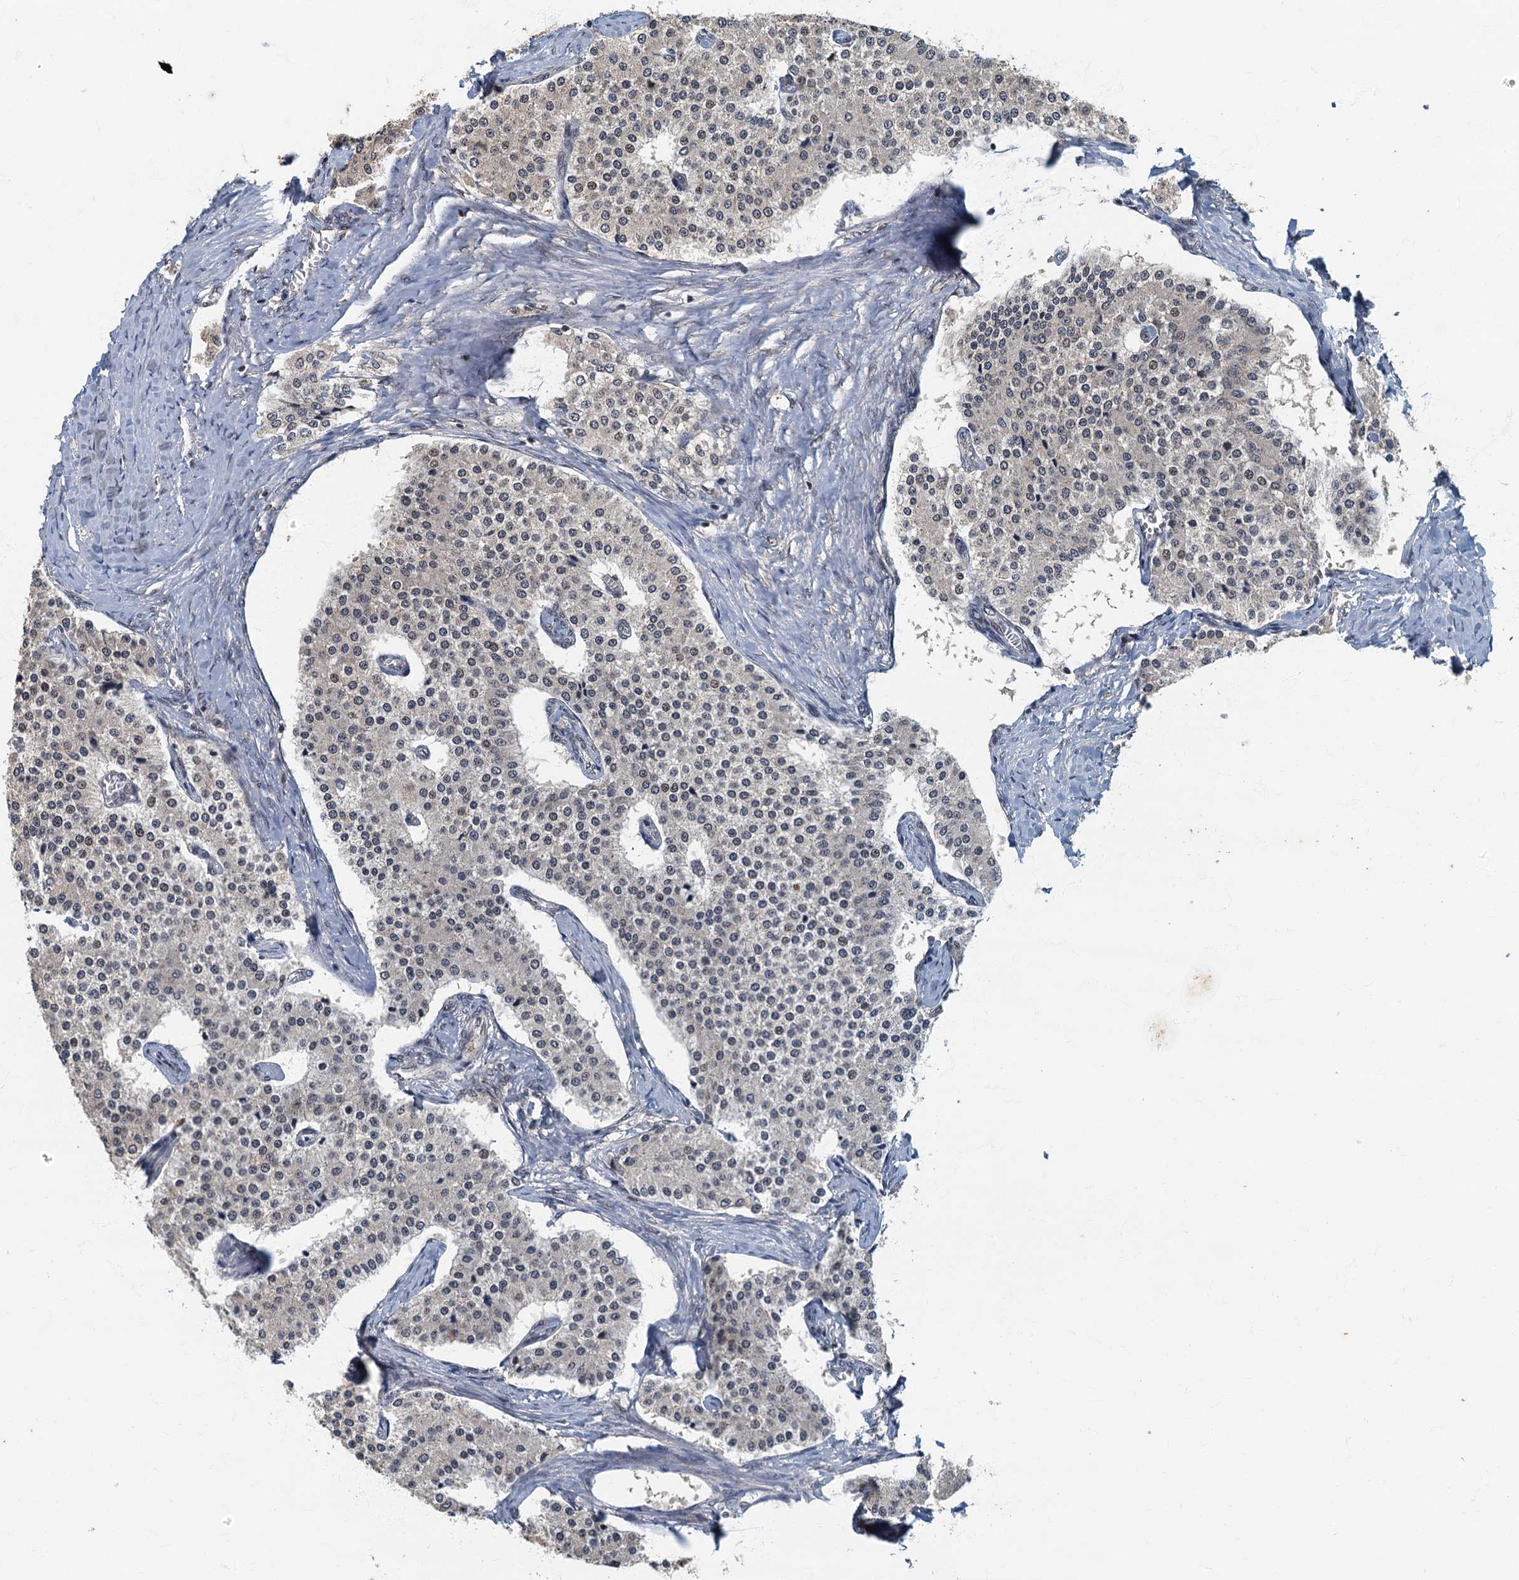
{"staining": {"intensity": "negative", "quantity": "none", "location": "none"}, "tissue": "carcinoid", "cell_type": "Tumor cells", "image_type": "cancer", "snomed": [{"axis": "morphology", "description": "Carcinoid, malignant, NOS"}, {"axis": "topography", "description": "Colon"}], "caption": "Histopathology image shows no significant protein staining in tumor cells of carcinoid.", "gene": "CKAP2L", "patient": {"sex": "female", "age": 52}}